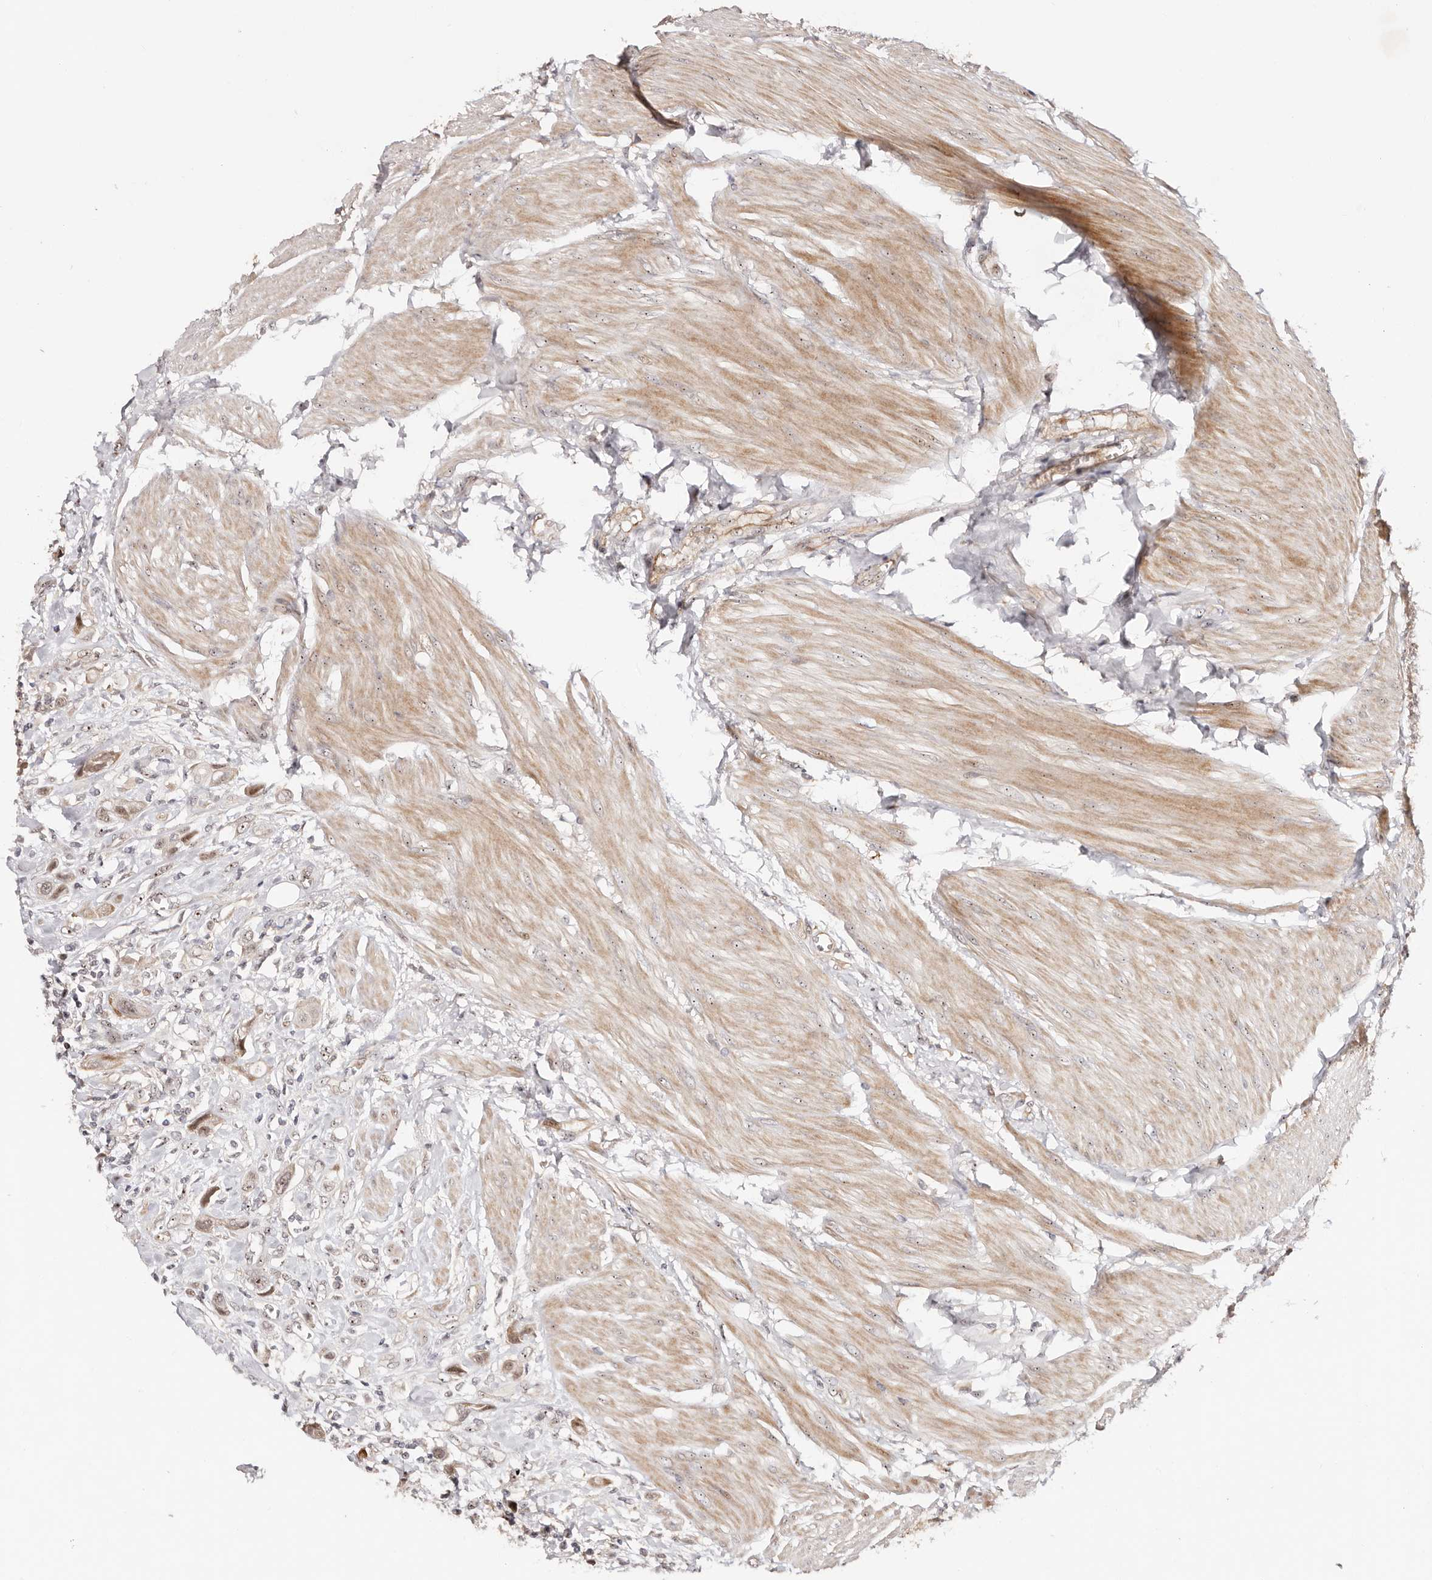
{"staining": {"intensity": "weak", "quantity": "<25%", "location": "cytoplasmic/membranous,nuclear"}, "tissue": "urothelial cancer", "cell_type": "Tumor cells", "image_type": "cancer", "snomed": [{"axis": "morphology", "description": "Urothelial carcinoma, High grade"}, {"axis": "topography", "description": "Urinary bladder"}], "caption": "Immunohistochemistry photomicrograph of urothelial cancer stained for a protein (brown), which exhibits no expression in tumor cells.", "gene": "ODF2L", "patient": {"sex": "male", "age": 50}}